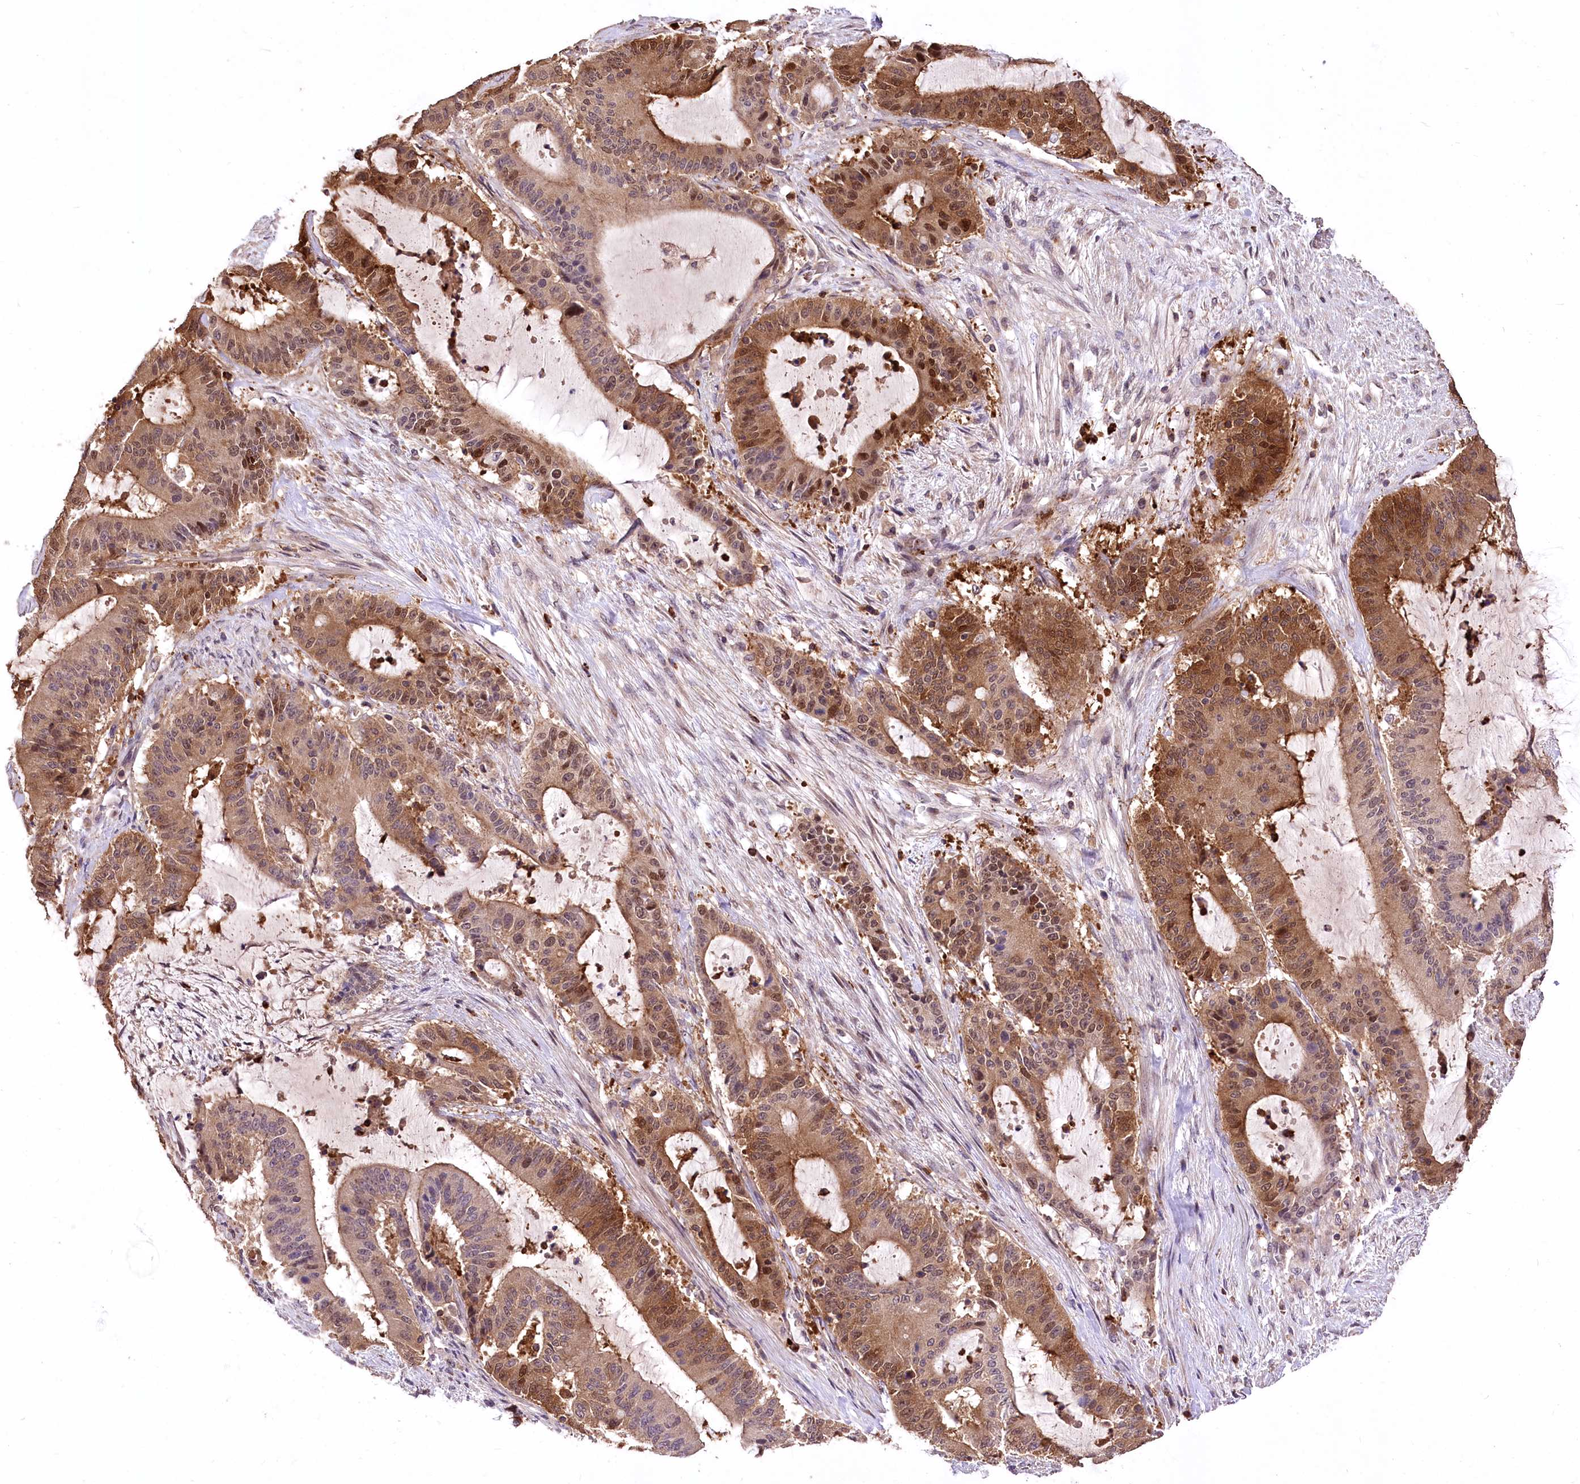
{"staining": {"intensity": "moderate", "quantity": "25%-75%", "location": "cytoplasmic/membranous,nuclear"}, "tissue": "liver cancer", "cell_type": "Tumor cells", "image_type": "cancer", "snomed": [{"axis": "morphology", "description": "Normal tissue, NOS"}, {"axis": "morphology", "description": "Cholangiocarcinoma"}, {"axis": "topography", "description": "Liver"}, {"axis": "topography", "description": "Peripheral nerve tissue"}], "caption": "Liver cancer was stained to show a protein in brown. There is medium levels of moderate cytoplasmic/membranous and nuclear expression in approximately 25%-75% of tumor cells.", "gene": "SERGEF", "patient": {"sex": "female", "age": 73}}